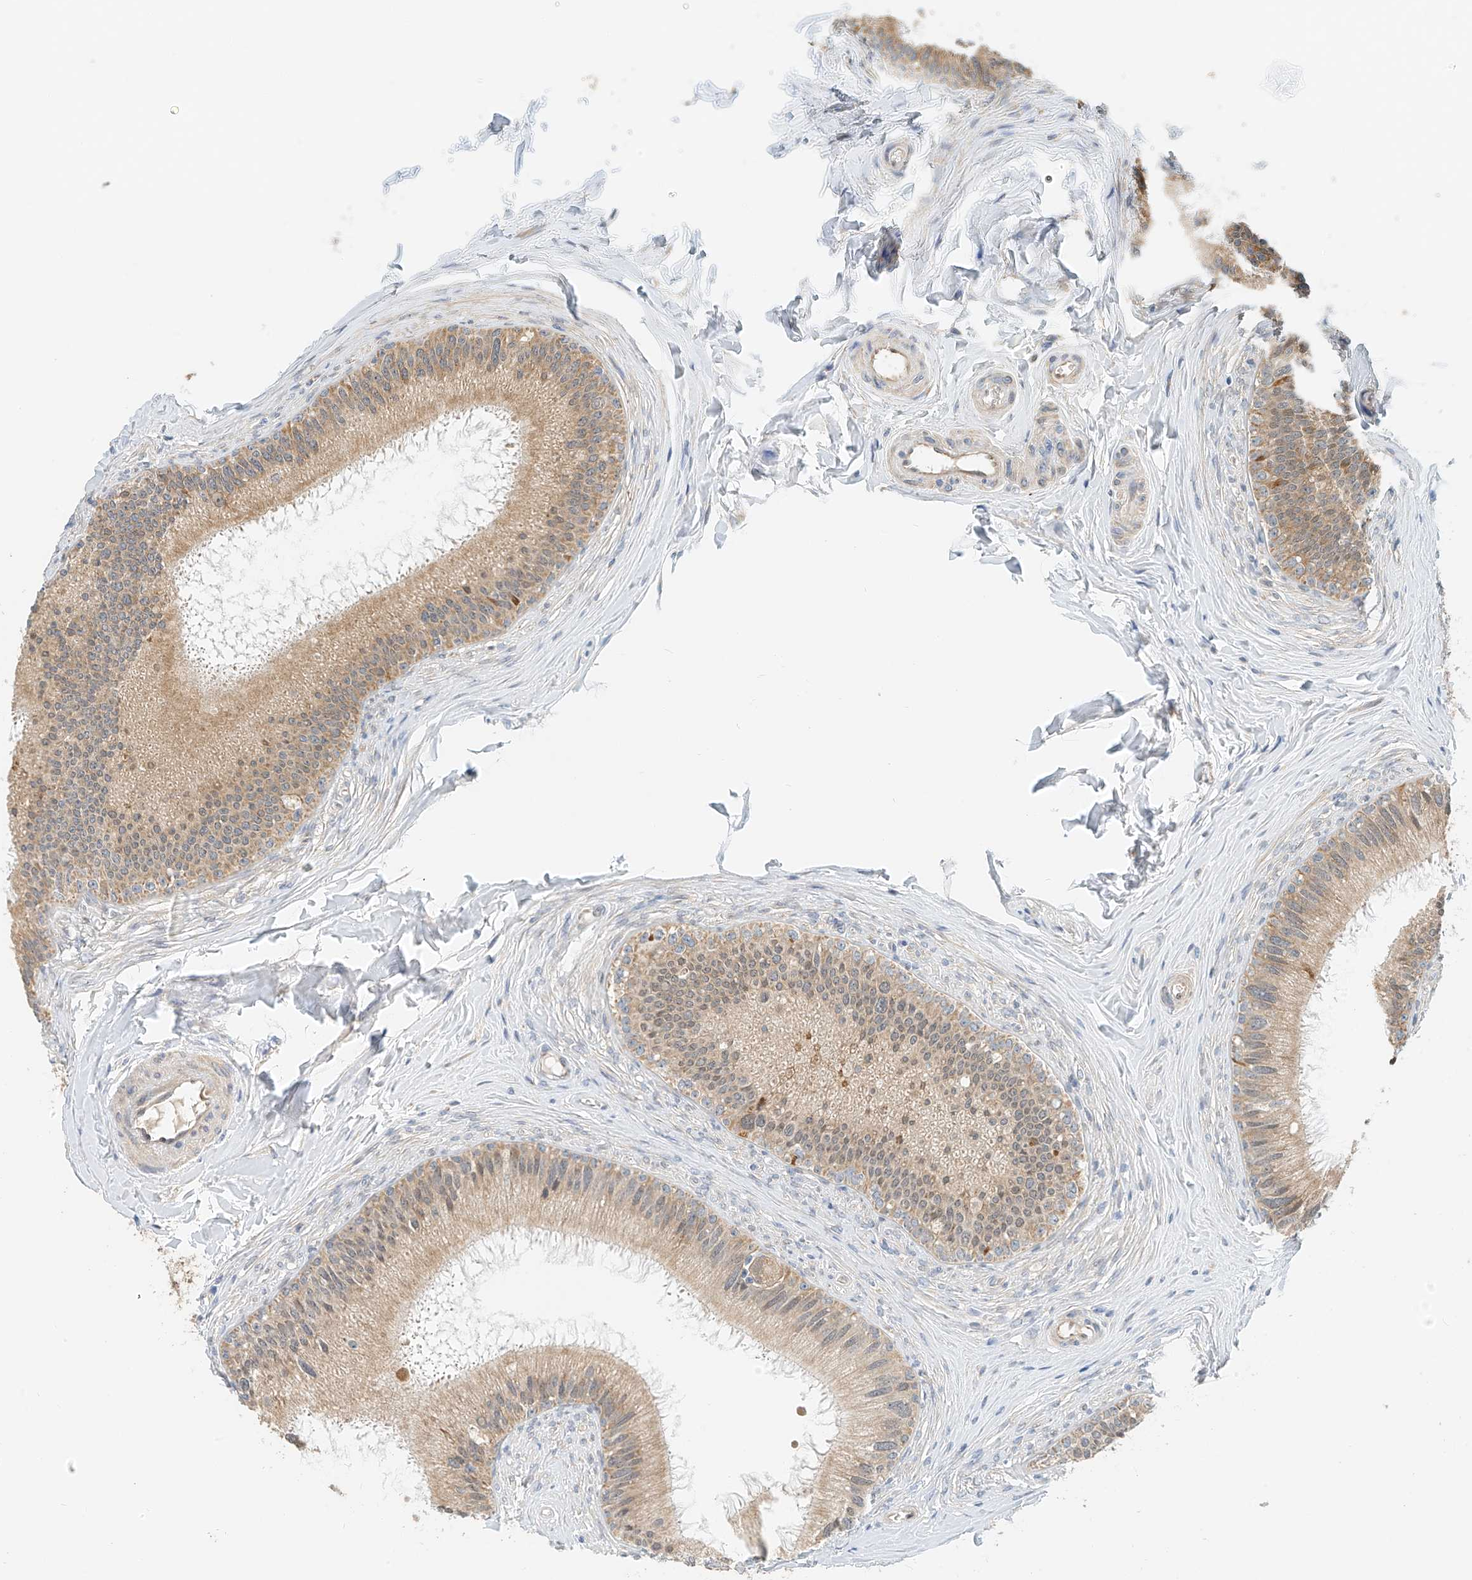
{"staining": {"intensity": "moderate", "quantity": ">75%", "location": "cytoplasmic/membranous"}, "tissue": "epididymis", "cell_type": "Glandular cells", "image_type": "normal", "snomed": [{"axis": "morphology", "description": "Normal tissue, NOS"}, {"axis": "topography", "description": "Epididymis"}], "caption": "DAB (3,3'-diaminobenzidine) immunohistochemical staining of unremarkable human epididymis exhibits moderate cytoplasmic/membranous protein positivity in about >75% of glandular cells.", "gene": "PPA2", "patient": {"sex": "male", "age": 27}}